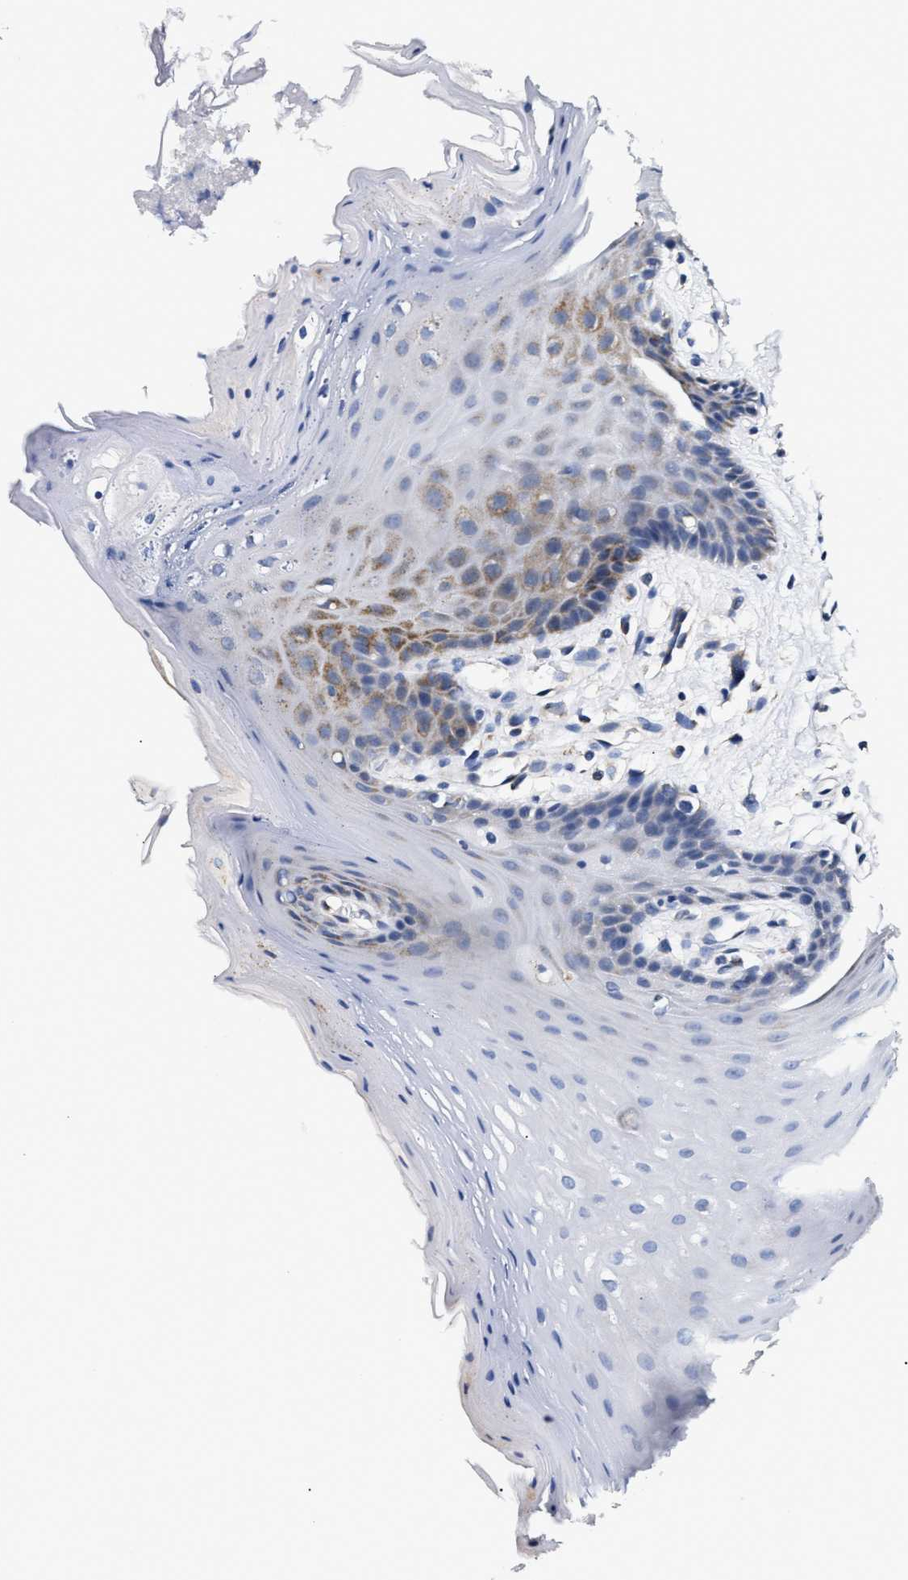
{"staining": {"intensity": "weak", "quantity": "25%-75%", "location": "cytoplasmic/membranous"}, "tissue": "oral mucosa", "cell_type": "Squamous epithelial cells", "image_type": "normal", "snomed": [{"axis": "morphology", "description": "Normal tissue, NOS"}, {"axis": "morphology", "description": "Squamous cell carcinoma, NOS"}, {"axis": "topography", "description": "Oral tissue"}, {"axis": "topography", "description": "Head-Neck"}], "caption": "About 25%-75% of squamous epithelial cells in normal human oral mucosa demonstrate weak cytoplasmic/membranous protein positivity as visualized by brown immunohistochemical staining.", "gene": "ACADVL", "patient": {"sex": "male", "age": 71}}